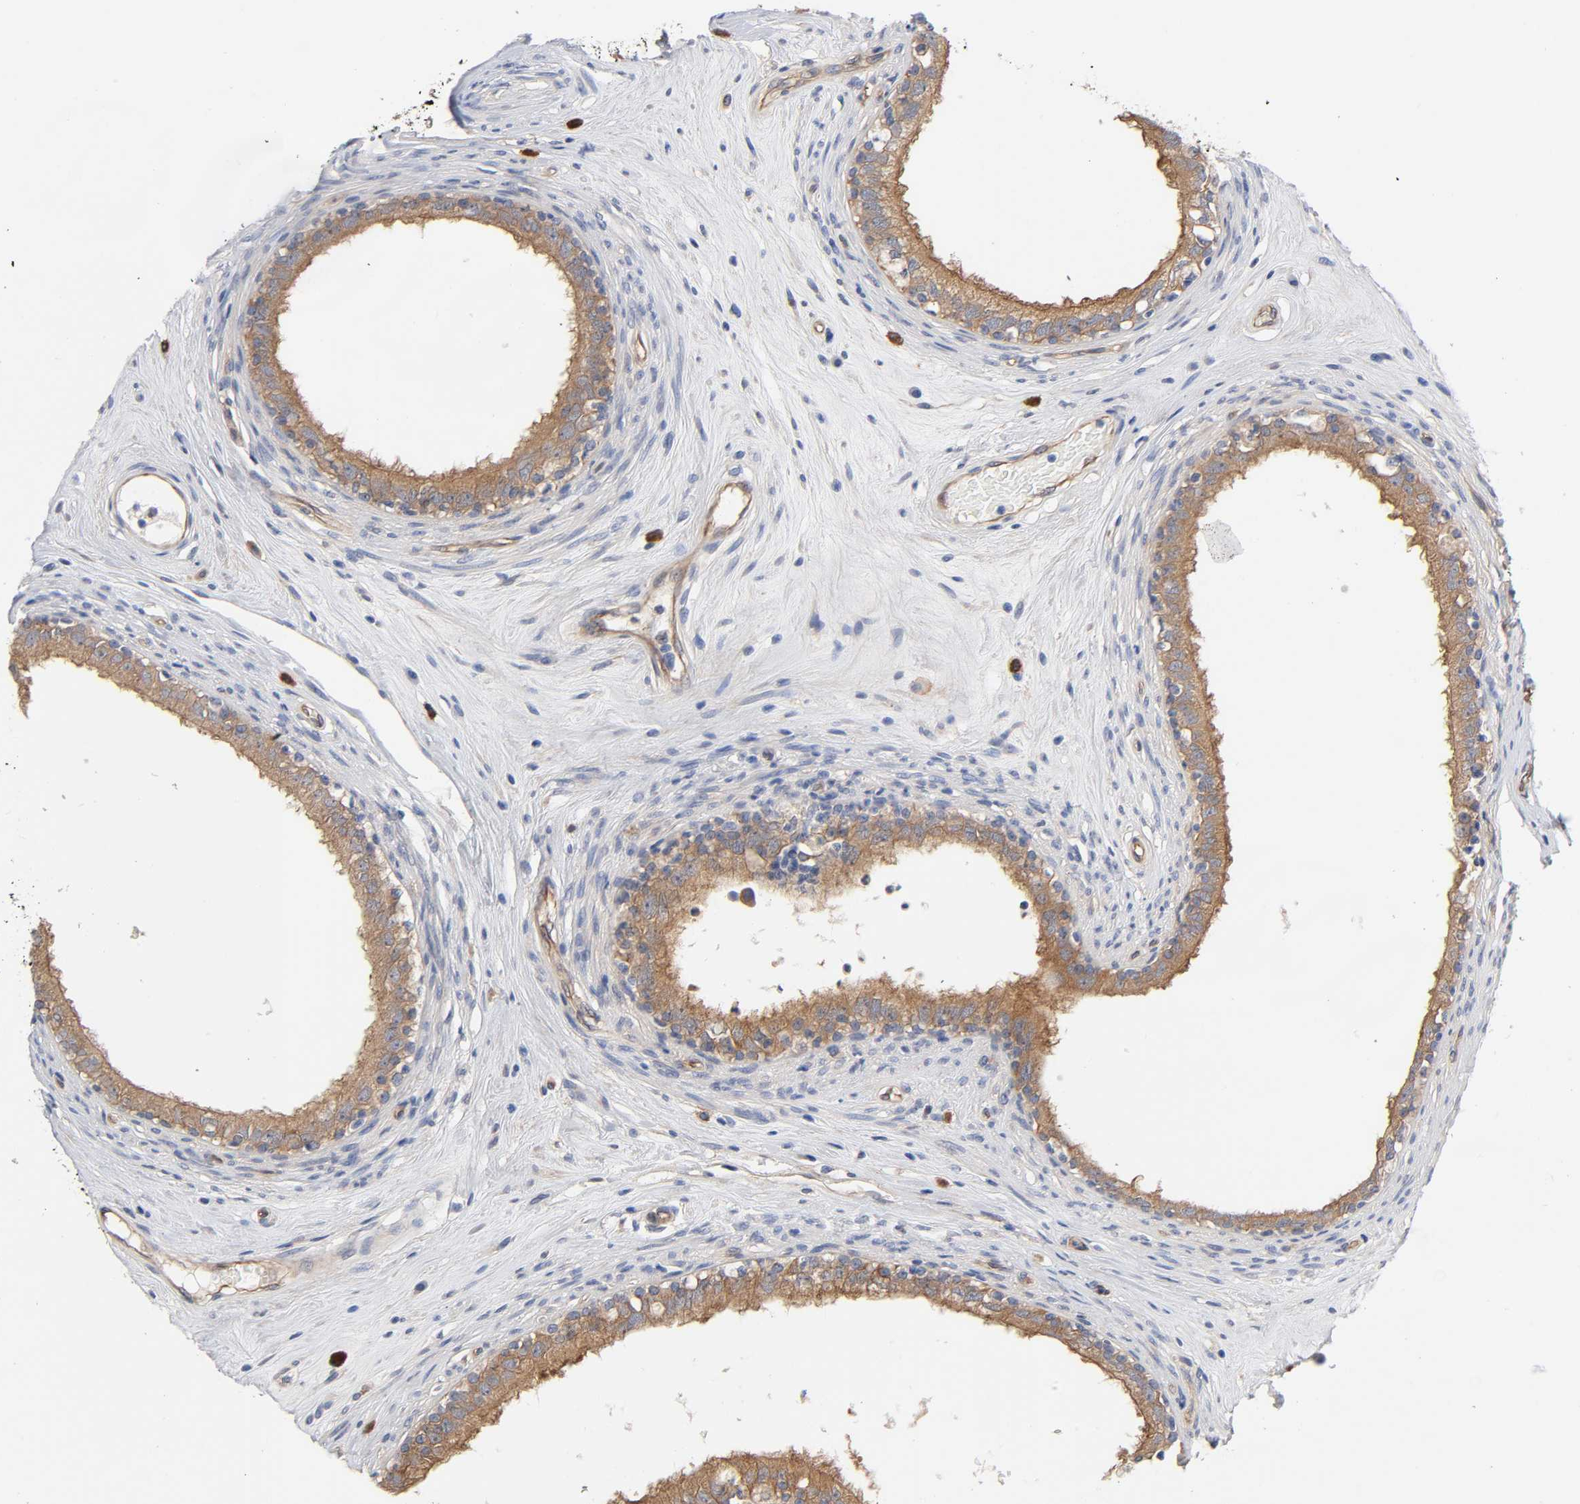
{"staining": {"intensity": "moderate", "quantity": ">75%", "location": "cytoplasmic/membranous"}, "tissue": "epididymis", "cell_type": "Glandular cells", "image_type": "normal", "snomed": [{"axis": "morphology", "description": "Normal tissue, NOS"}, {"axis": "morphology", "description": "Inflammation, NOS"}, {"axis": "topography", "description": "Epididymis"}], "caption": "About >75% of glandular cells in normal epididymis reveal moderate cytoplasmic/membranous protein staining as visualized by brown immunohistochemical staining.", "gene": "RAB13", "patient": {"sex": "male", "age": 84}}